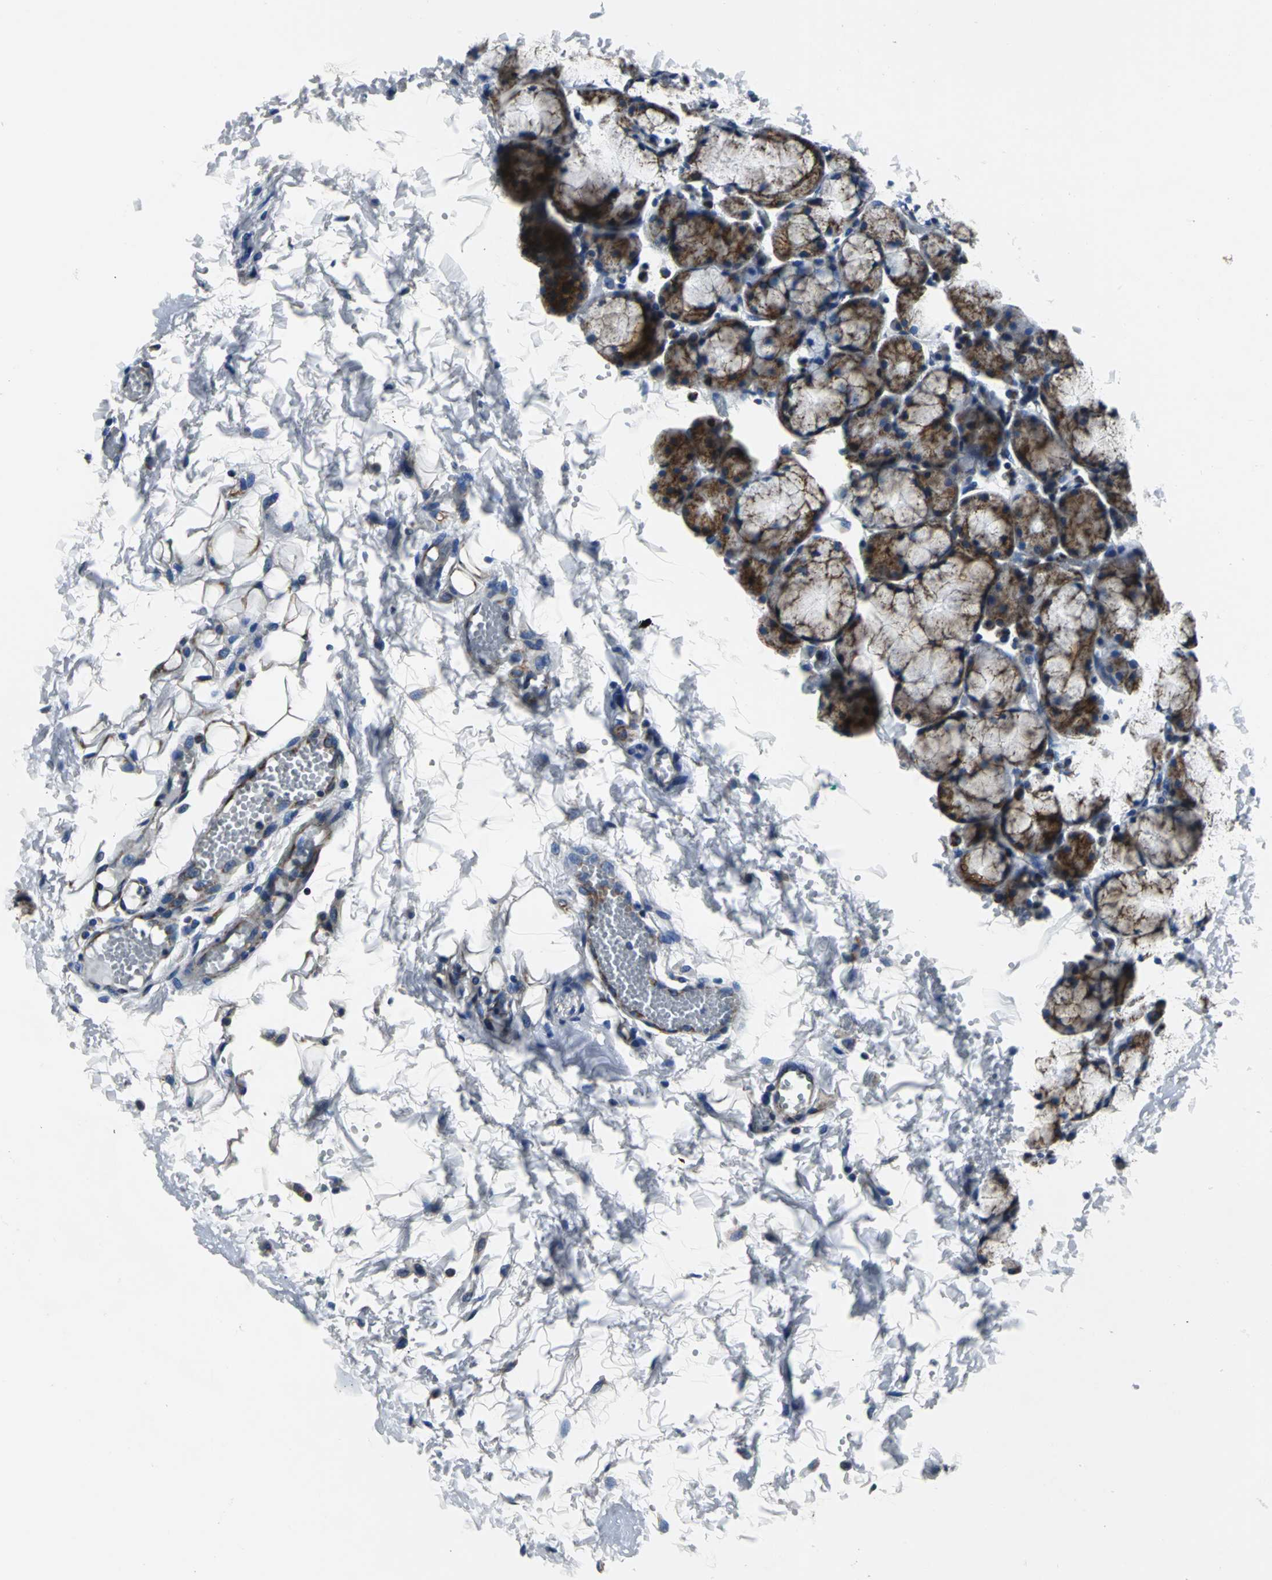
{"staining": {"intensity": "strong", "quantity": ">75%", "location": "cytoplasmic/membranous"}, "tissue": "salivary gland", "cell_type": "Glandular cells", "image_type": "normal", "snomed": [{"axis": "morphology", "description": "Normal tissue, NOS"}, {"axis": "topography", "description": "Skeletal muscle"}, {"axis": "topography", "description": "Oral tissue"}, {"axis": "topography", "description": "Salivary gland"}, {"axis": "topography", "description": "Peripheral nerve tissue"}], "caption": "Human salivary gland stained with a brown dye exhibits strong cytoplasmic/membranous positive expression in approximately >75% of glandular cells.", "gene": "IFI6", "patient": {"sex": "male", "age": 54}}